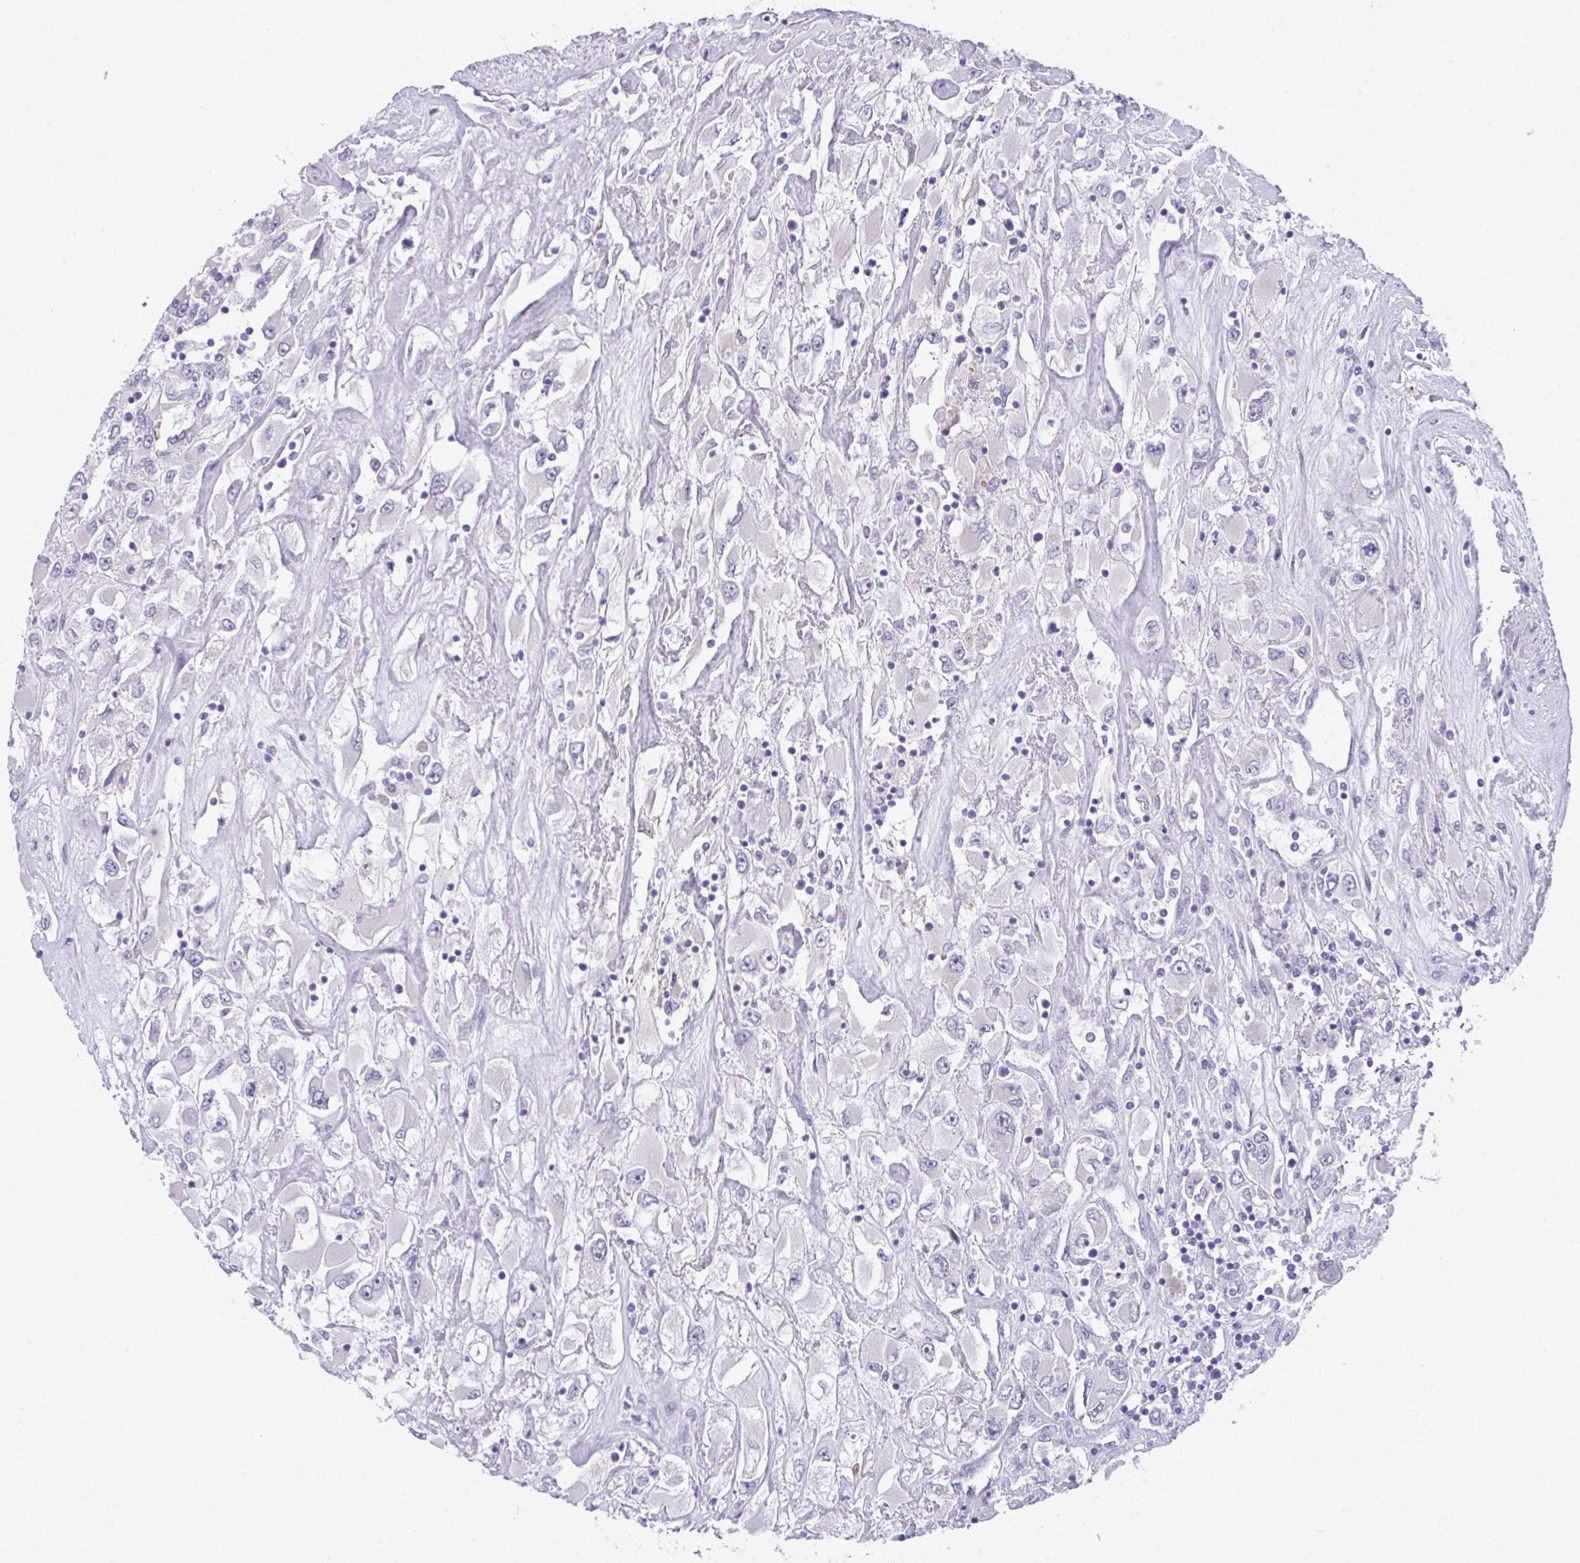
{"staining": {"intensity": "negative", "quantity": "none", "location": "none"}, "tissue": "renal cancer", "cell_type": "Tumor cells", "image_type": "cancer", "snomed": [{"axis": "morphology", "description": "Adenocarcinoma, NOS"}, {"axis": "topography", "description": "Kidney"}], "caption": "Histopathology image shows no significant protein expression in tumor cells of renal adenocarcinoma.", "gene": "HOXB4", "patient": {"sex": "female", "age": 52}}